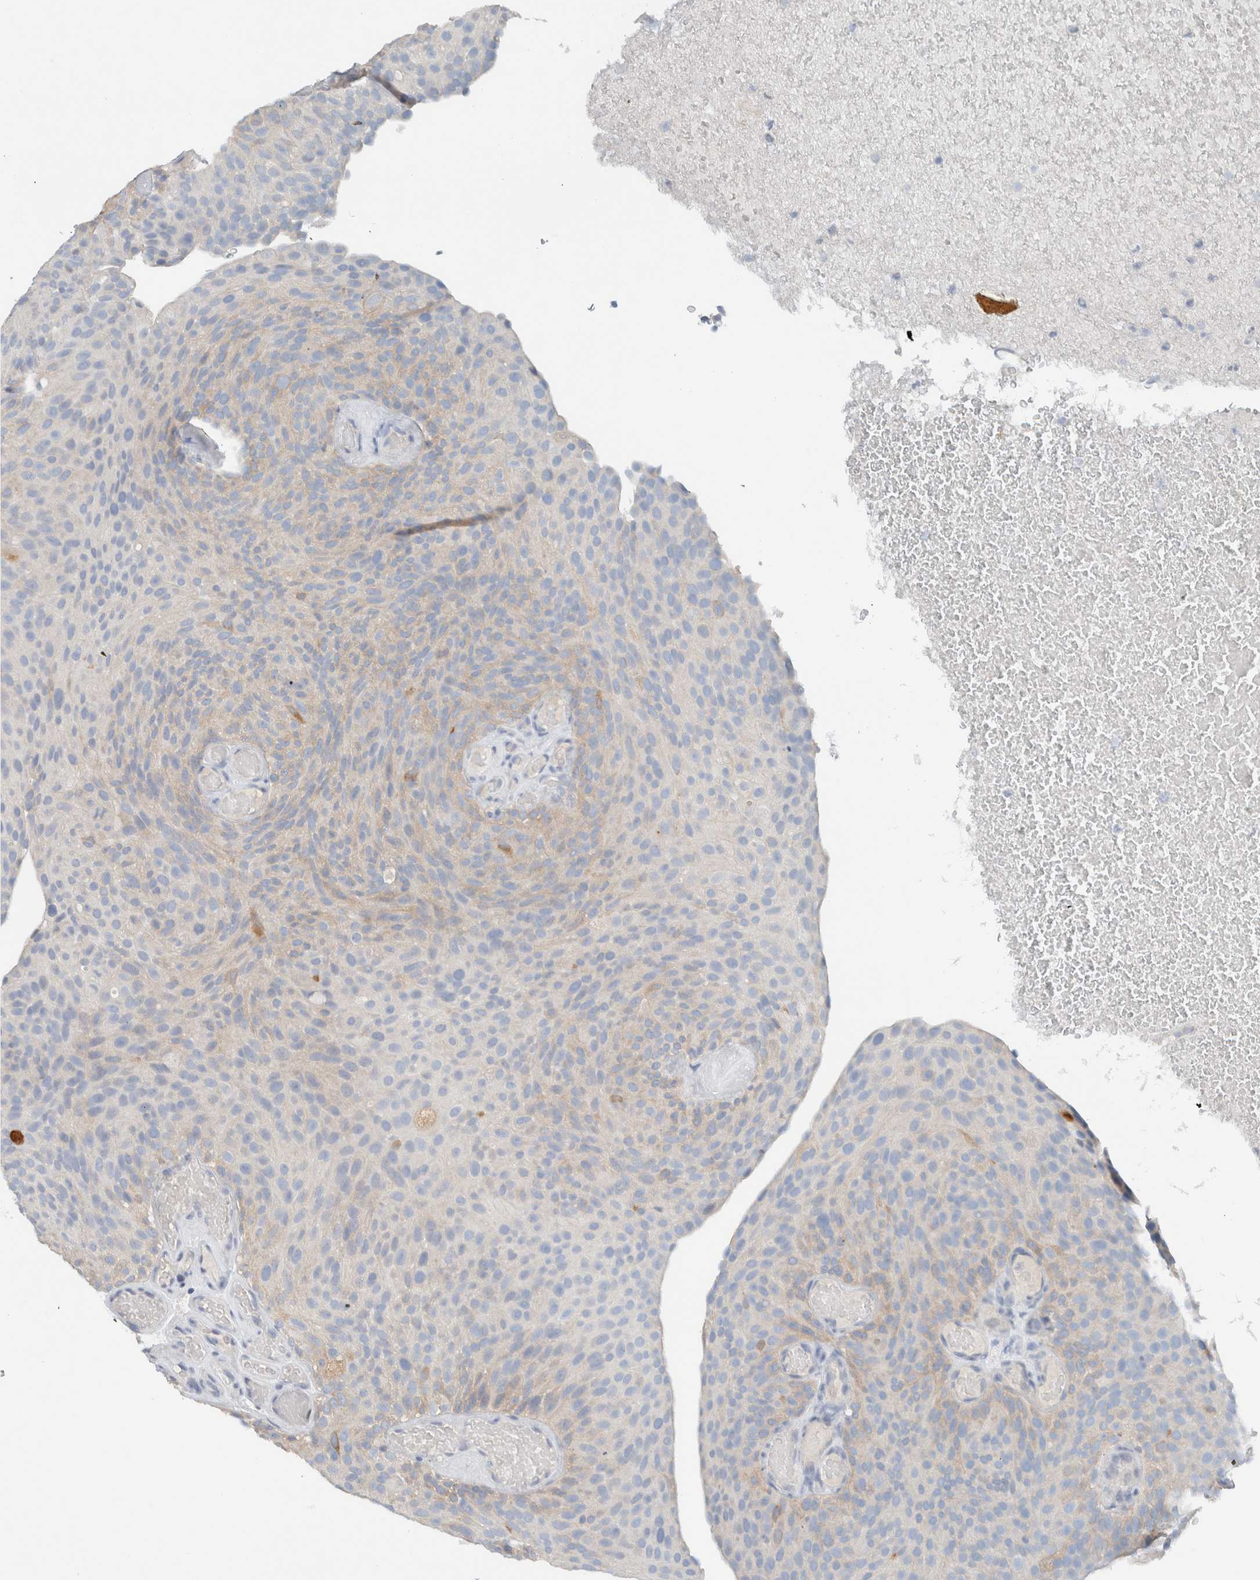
{"staining": {"intensity": "weak", "quantity": "<25%", "location": "cytoplasmic/membranous"}, "tissue": "urothelial cancer", "cell_type": "Tumor cells", "image_type": "cancer", "snomed": [{"axis": "morphology", "description": "Urothelial carcinoma, Low grade"}, {"axis": "topography", "description": "Urinary bladder"}], "caption": "Histopathology image shows no significant protein expression in tumor cells of low-grade urothelial carcinoma.", "gene": "DUOX1", "patient": {"sex": "male", "age": 78}}